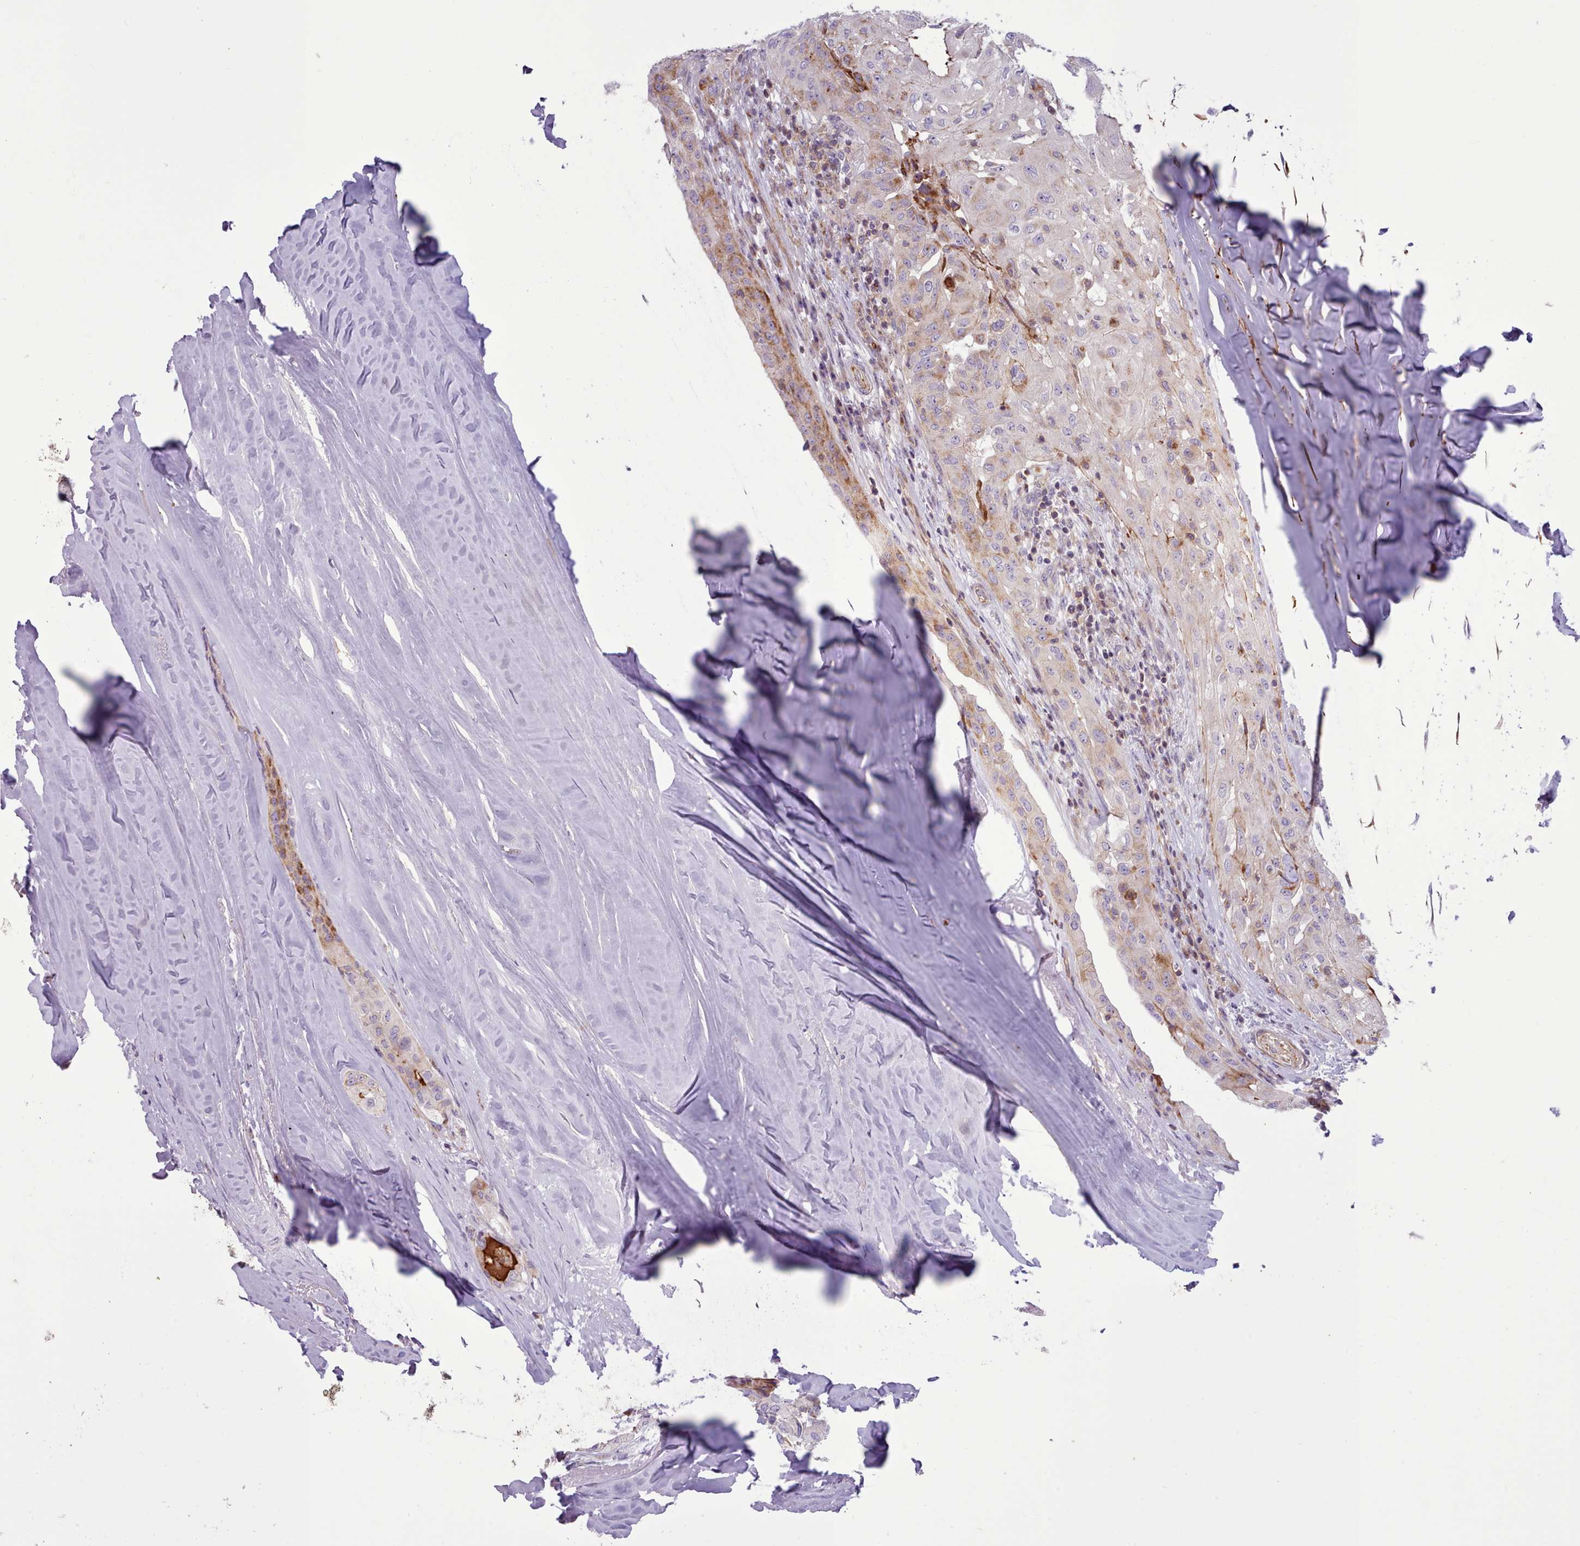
{"staining": {"intensity": "moderate", "quantity": "<25%", "location": "cytoplasmic/membranous"}, "tissue": "thyroid cancer", "cell_type": "Tumor cells", "image_type": "cancer", "snomed": [{"axis": "morphology", "description": "Papillary adenocarcinoma, NOS"}, {"axis": "topography", "description": "Thyroid gland"}], "caption": "Thyroid papillary adenocarcinoma tissue shows moderate cytoplasmic/membranous positivity in approximately <25% of tumor cells", "gene": "TENT4B", "patient": {"sex": "female", "age": 59}}